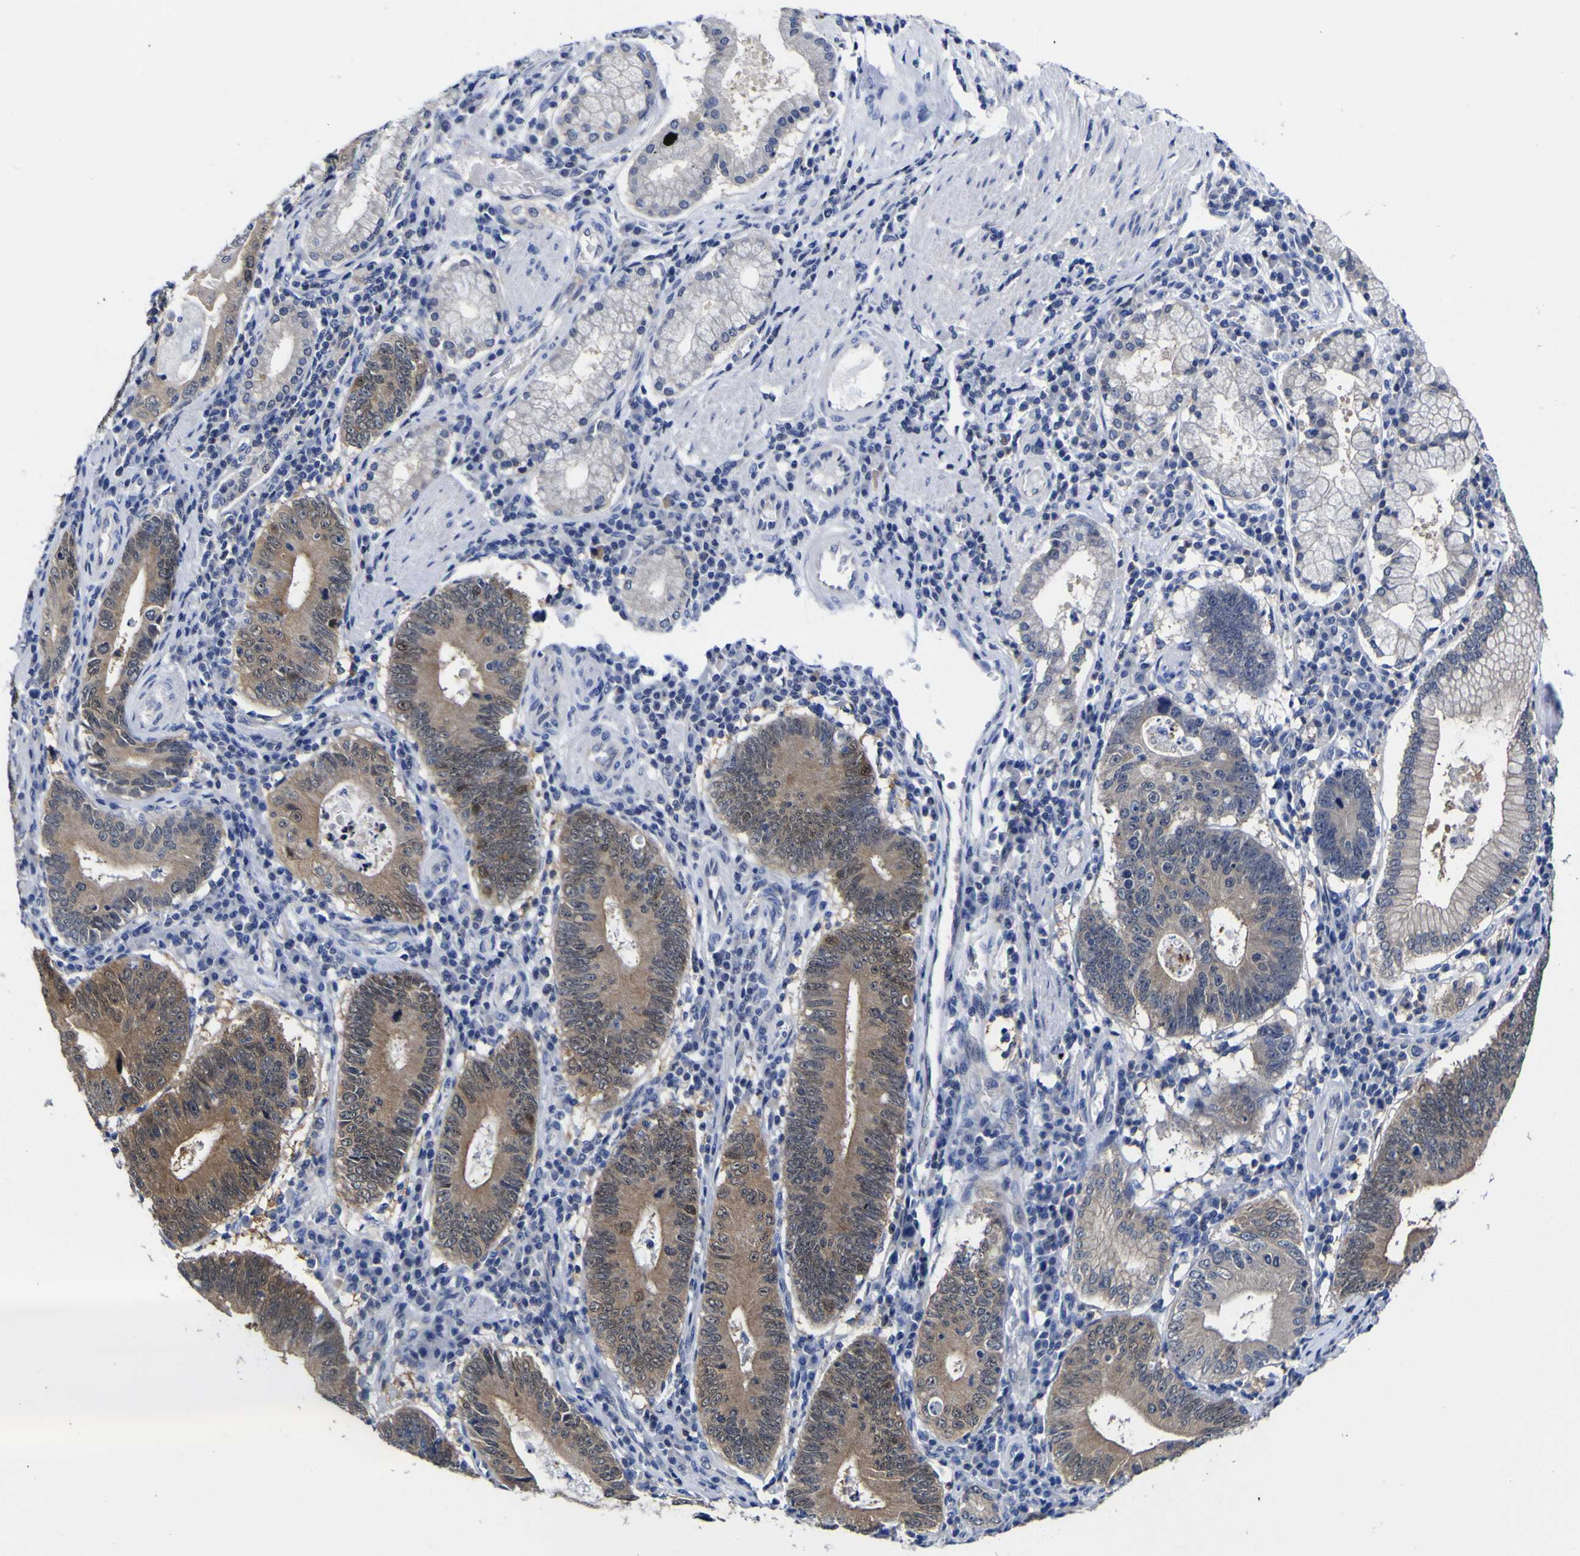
{"staining": {"intensity": "moderate", "quantity": ">75%", "location": "cytoplasmic/membranous"}, "tissue": "stomach cancer", "cell_type": "Tumor cells", "image_type": "cancer", "snomed": [{"axis": "morphology", "description": "Adenocarcinoma, NOS"}, {"axis": "topography", "description": "Stomach"}], "caption": "A photomicrograph of human stomach cancer (adenocarcinoma) stained for a protein displays moderate cytoplasmic/membranous brown staining in tumor cells.", "gene": "CASP6", "patient": {"sex": "male", "age": 59}}